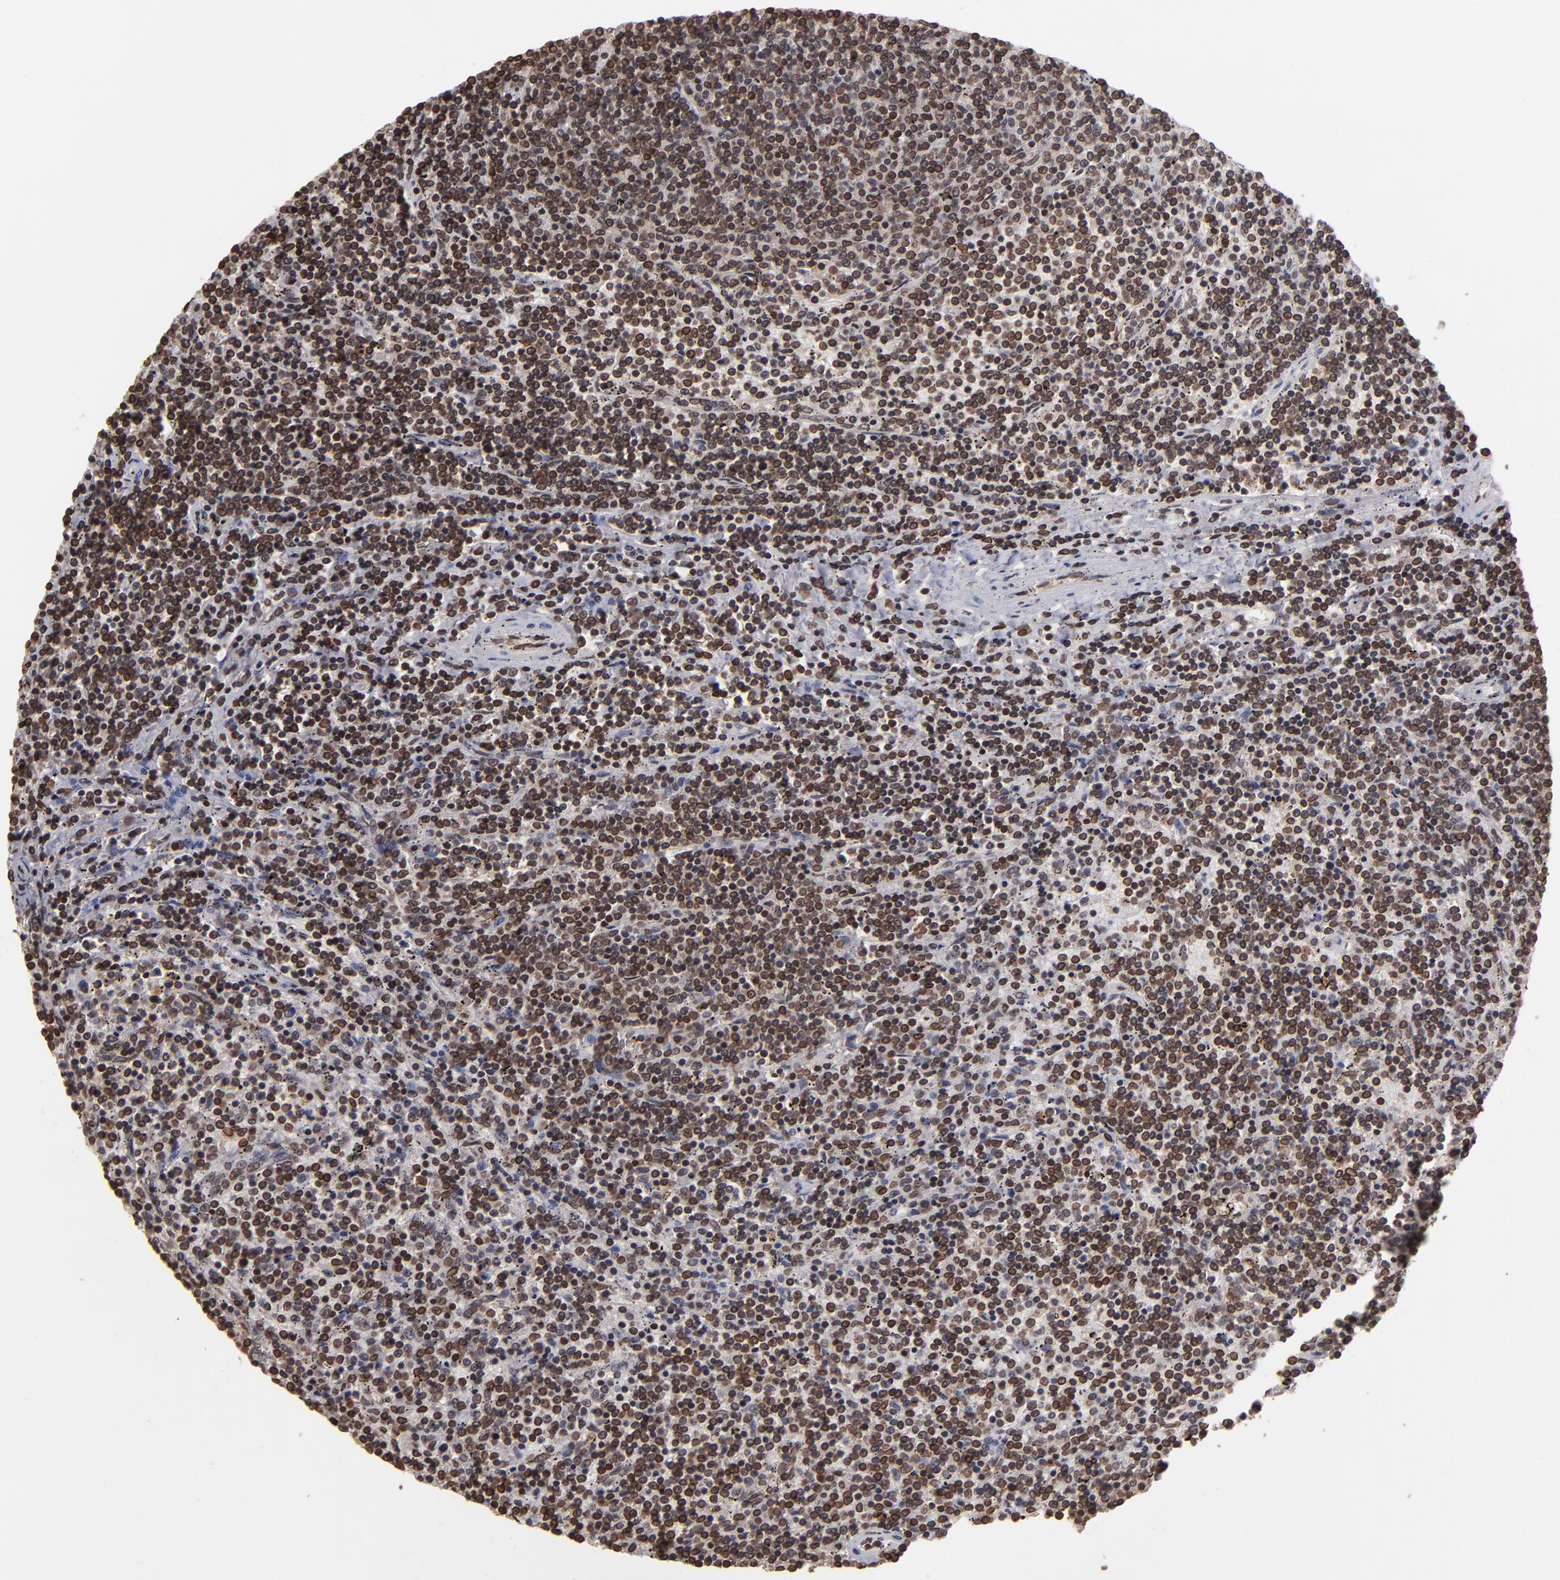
{"staining": {"intensity": "moderate", "quantity": ">75%", "location": "nuclear"}, "tissue": "lymphoma", "cell_type": "Tumor cells", "image_type": "cancer", "snomed": [{"axis": "morphology", "description": "Malignant lymphoma, non-Hodgkin's type, Low grade"}, {"axis": "topography", "description": "Spleen"}], "caption": "Low-grade malignant lymphoma, non-Hodgkin's type was stained to show a protein in brown. There is medium levels of moderate nuclear staining in approximately >75% of tumor cells.", "gene": "AKT1", "patient": {"sex": "female", "age": 50}}